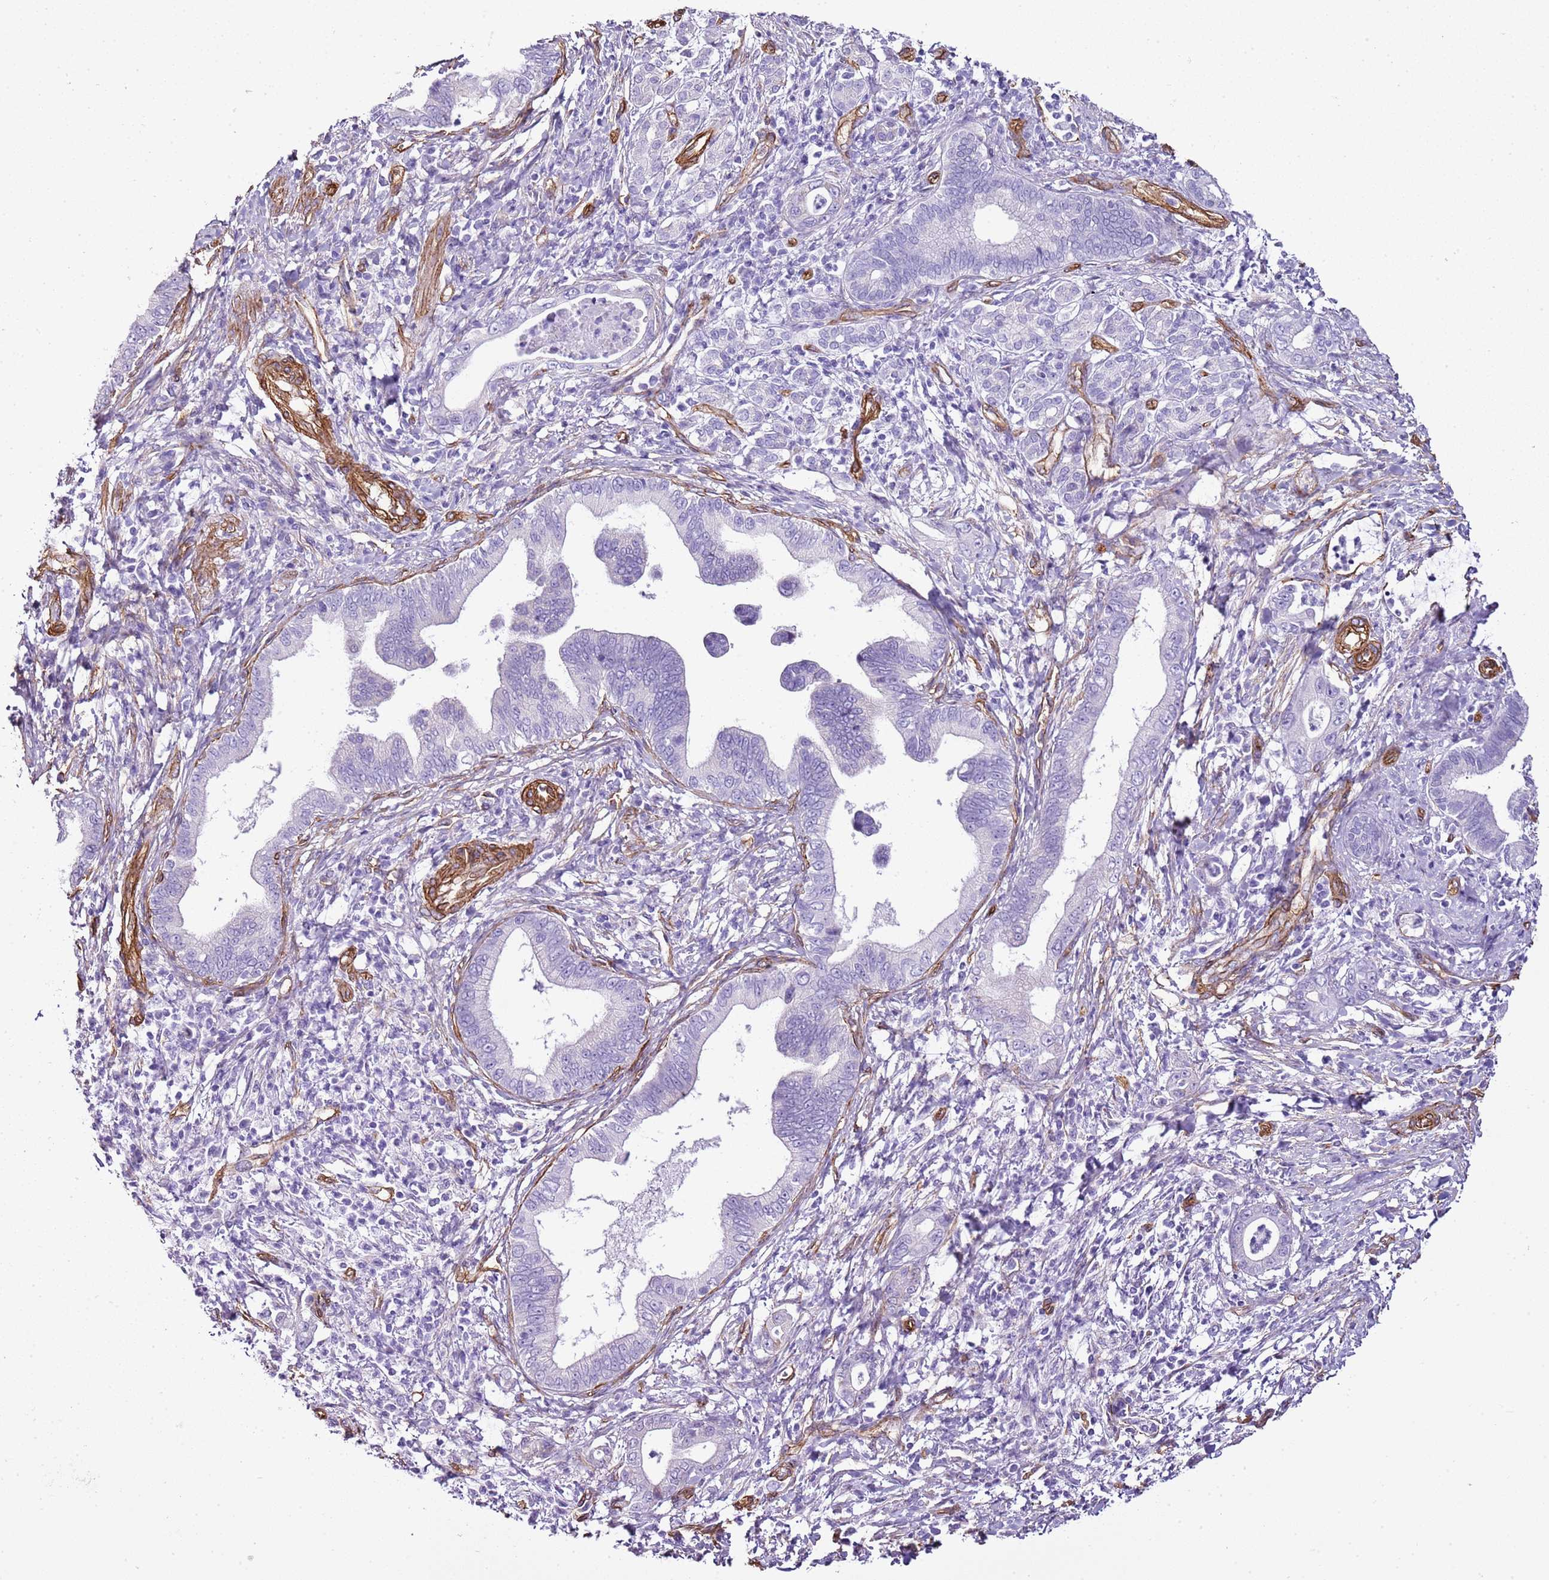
{"staining": {"intensity": "negative", "quantity": "none", "location": "none"}, "tissue": "pancreatic cancer", "cell_type": "Tumor cells", "image_type": "cancer", "snomed": [{"axis": "morphology", "description": "Normal tissue, NOS"}, {"axis": "morphology", "description": "Adenocarcinoma, NOS"}, {"axis": "topography", "description": "Pancreas"}], "caption": "Pancreatic cancer (adenocarcinoma) was stained to show a protein in brown. There is no significant positivity in tumor cells.", "gene": "CTDSPL", "patient": {"sex": "female", "age": 55}}